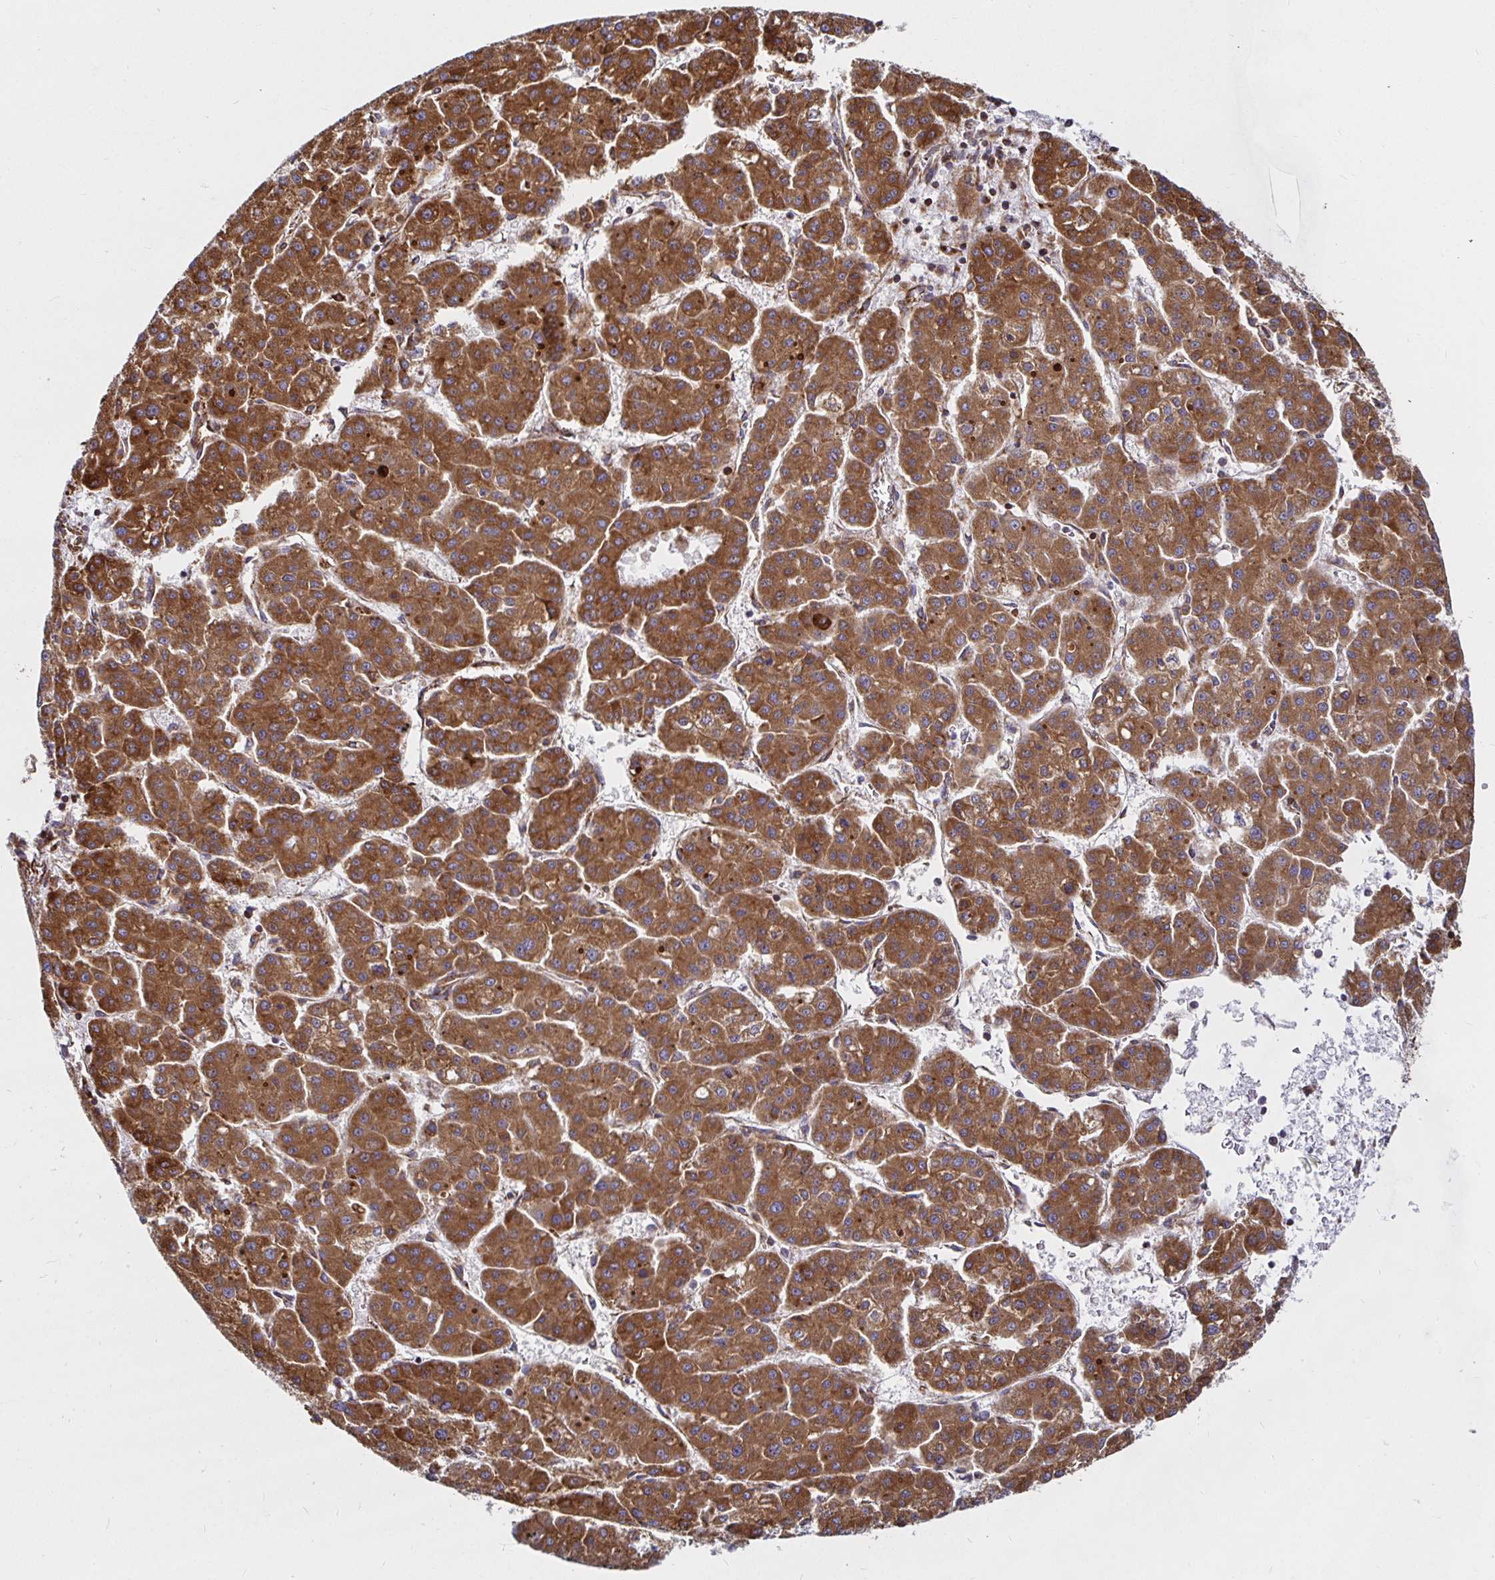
{"staining": {"intensity": "strong", "quantity": ">75%", "location": "cytoplasmic/membranous"}, "tissue": "liver cancer", "cell_type": "Tumor cells", "image_type": "cancer", "snomed": [{"axis": "morphology", "description": "Carcinoma, Hepatocellular, NOS"}, {"axis": "topography", "description": "Liver"}], "caption": "Immunohistochemistry (IHC) photomicrograph of human liver hepatocellular carcinoma stained for a protein (brown), which shows high levels of strong cytoplasmic/membranous expression in approximately >75% of tumor cells.", "gene": "SMYD3", "patient": {"sex": "male", "age": 73}}